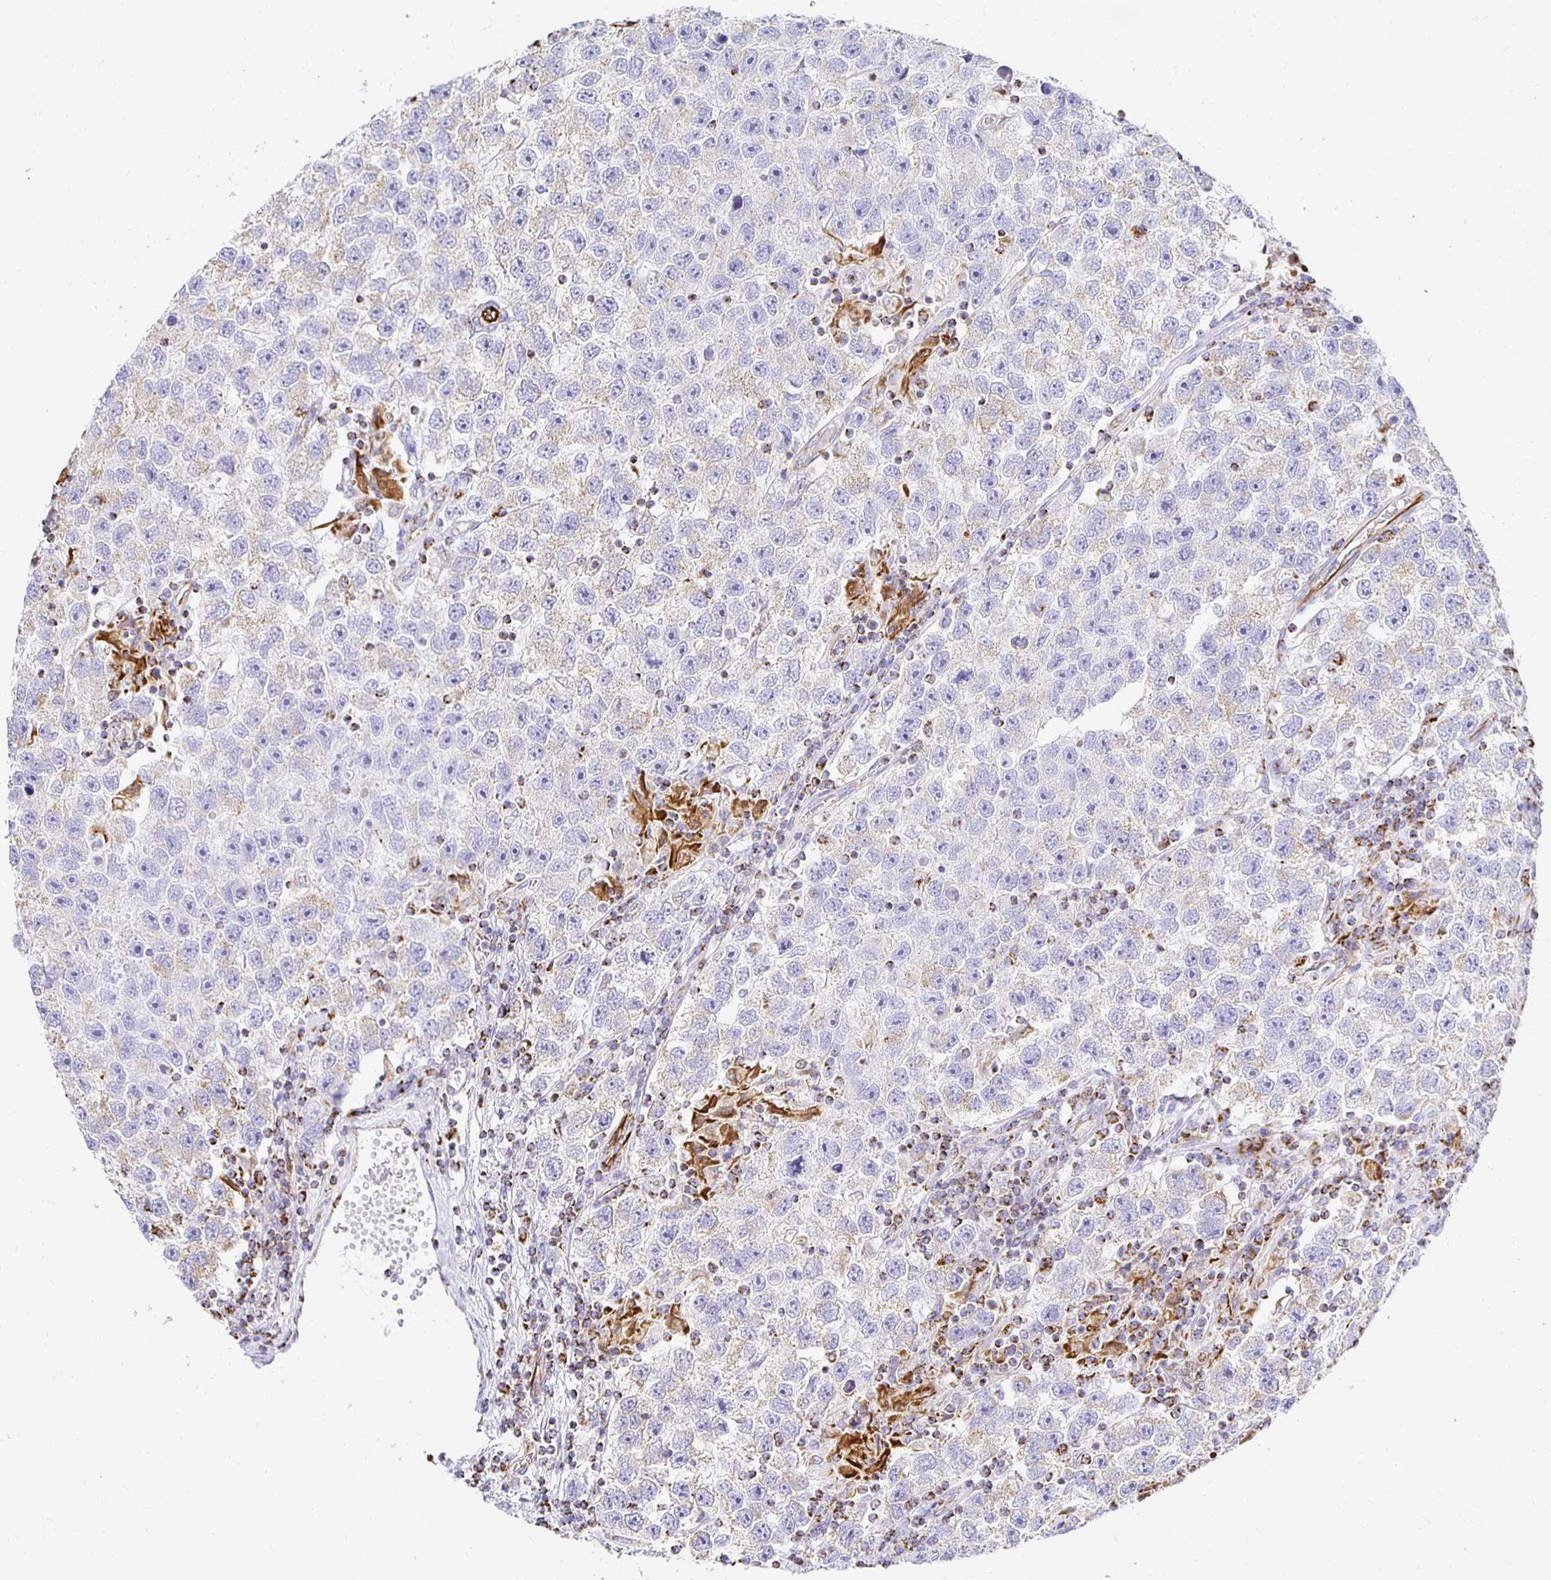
{"staining": {"intensity": "negative", "quantity": "none", "location": "none"}, "tissue": "testis cancer", "cell_type": "Tumor cells", "image_type": "cancer", "snomed": [{"axis": "morphology", "description": "Seminoma, NOS"}, {"axis": "topography", "description": "Testis"}], "caption": "This is a photomicrograph of immunohistochemistry (IHC) staining of testis cancer, which shows no positivity in tumor cells.", "gene": "PLAAT2", "patient": {"sex": "male", "age": 26}}